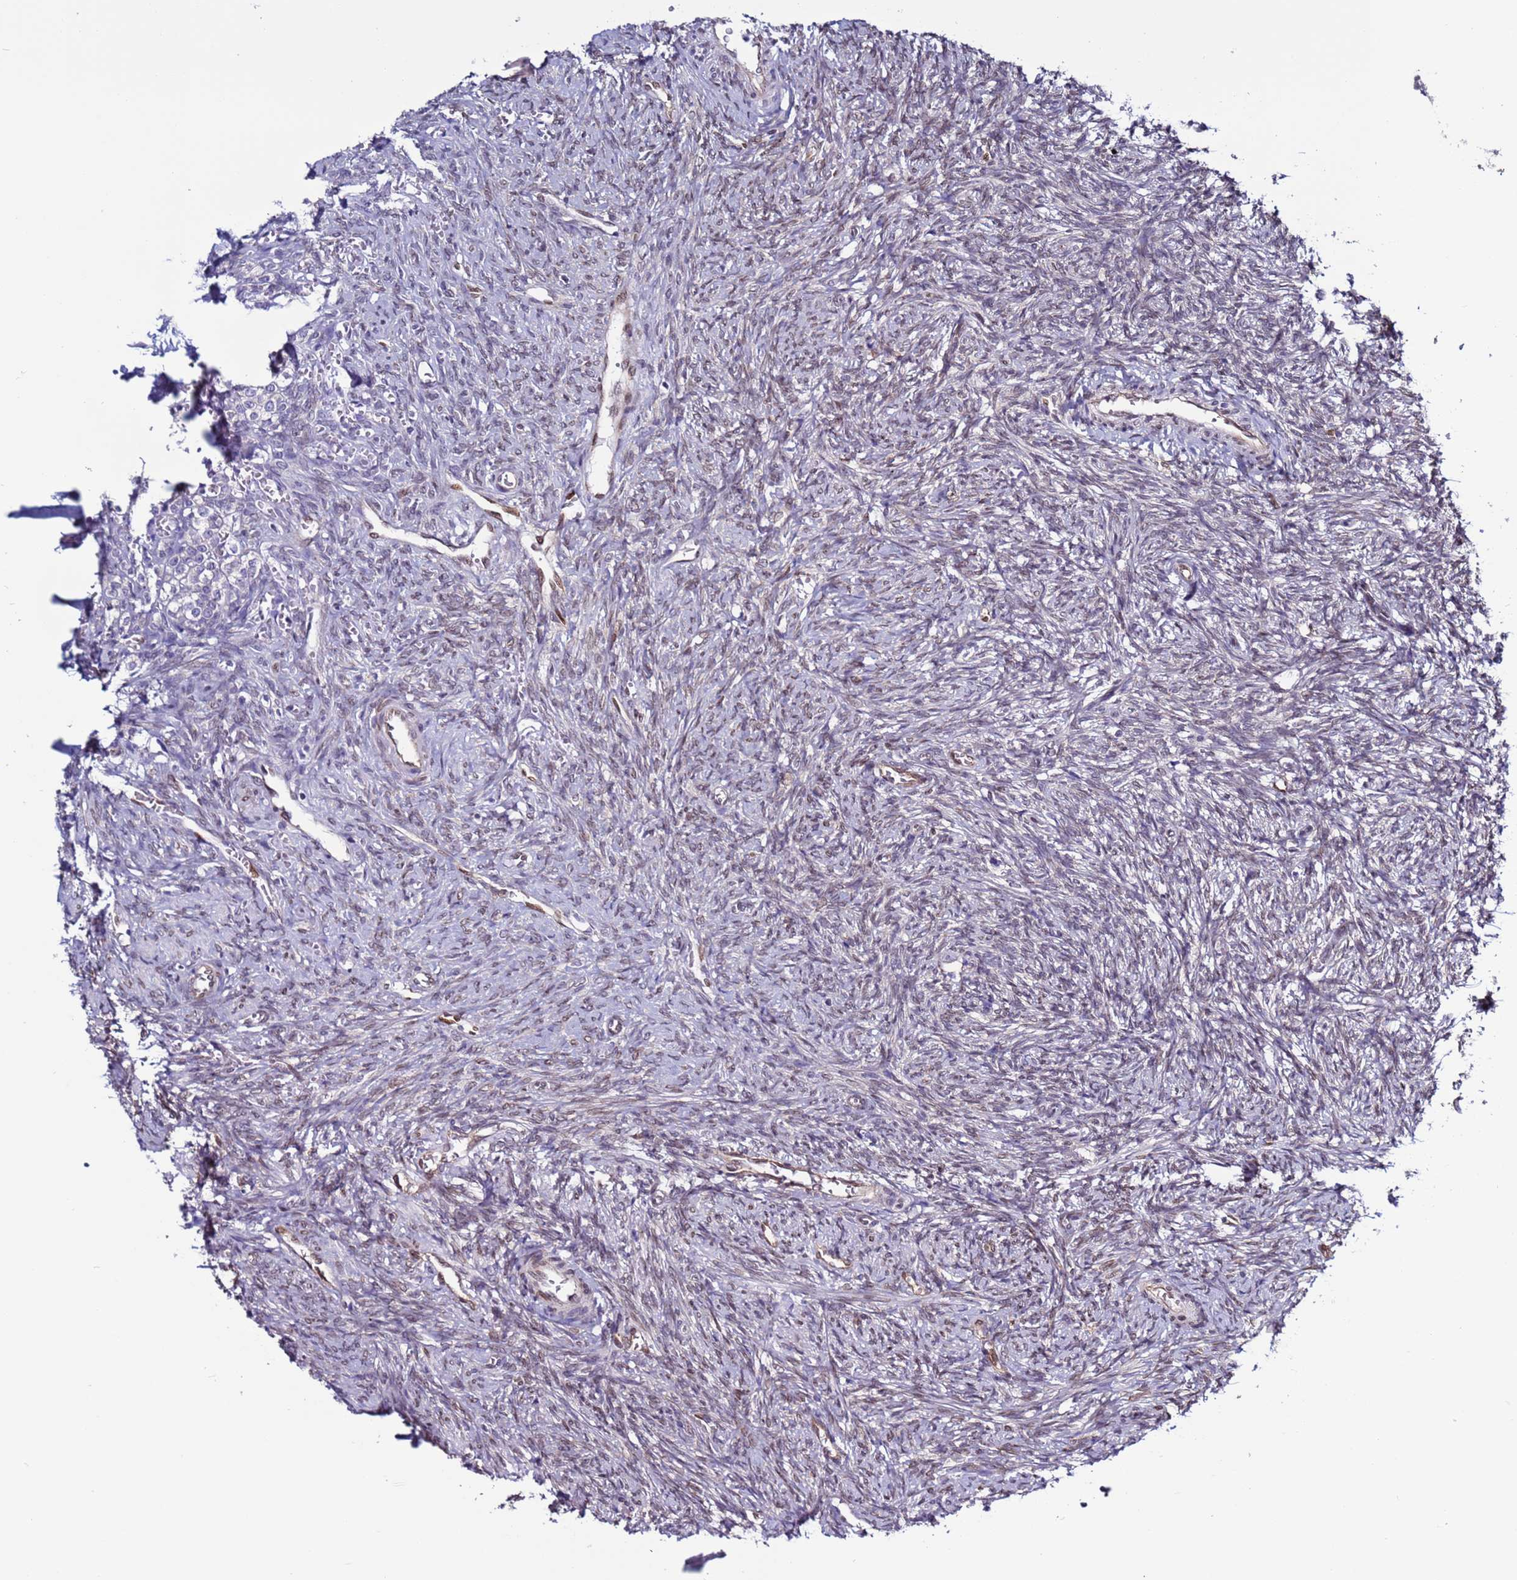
{"staining": {"intensity": "negative", "quantity": "none", "location": "none"}, "tissue": "ovary", "cell_type": "Ovarian stroma cells", "image_type": "normal", "snomed": [{"axis": "morphology", "description": "Normal tissue, NOS"}, {"axis": "topography", "description": "Ovary"}], "caption": "Histopathology image shows no significant protein expression in ovarian stroma cells of normal ovary. (Immunohistochemistry, brightfield microscopy, high magnification).", "gene": "TRIM37", "patient": {"sex": "female", "age": 41}}